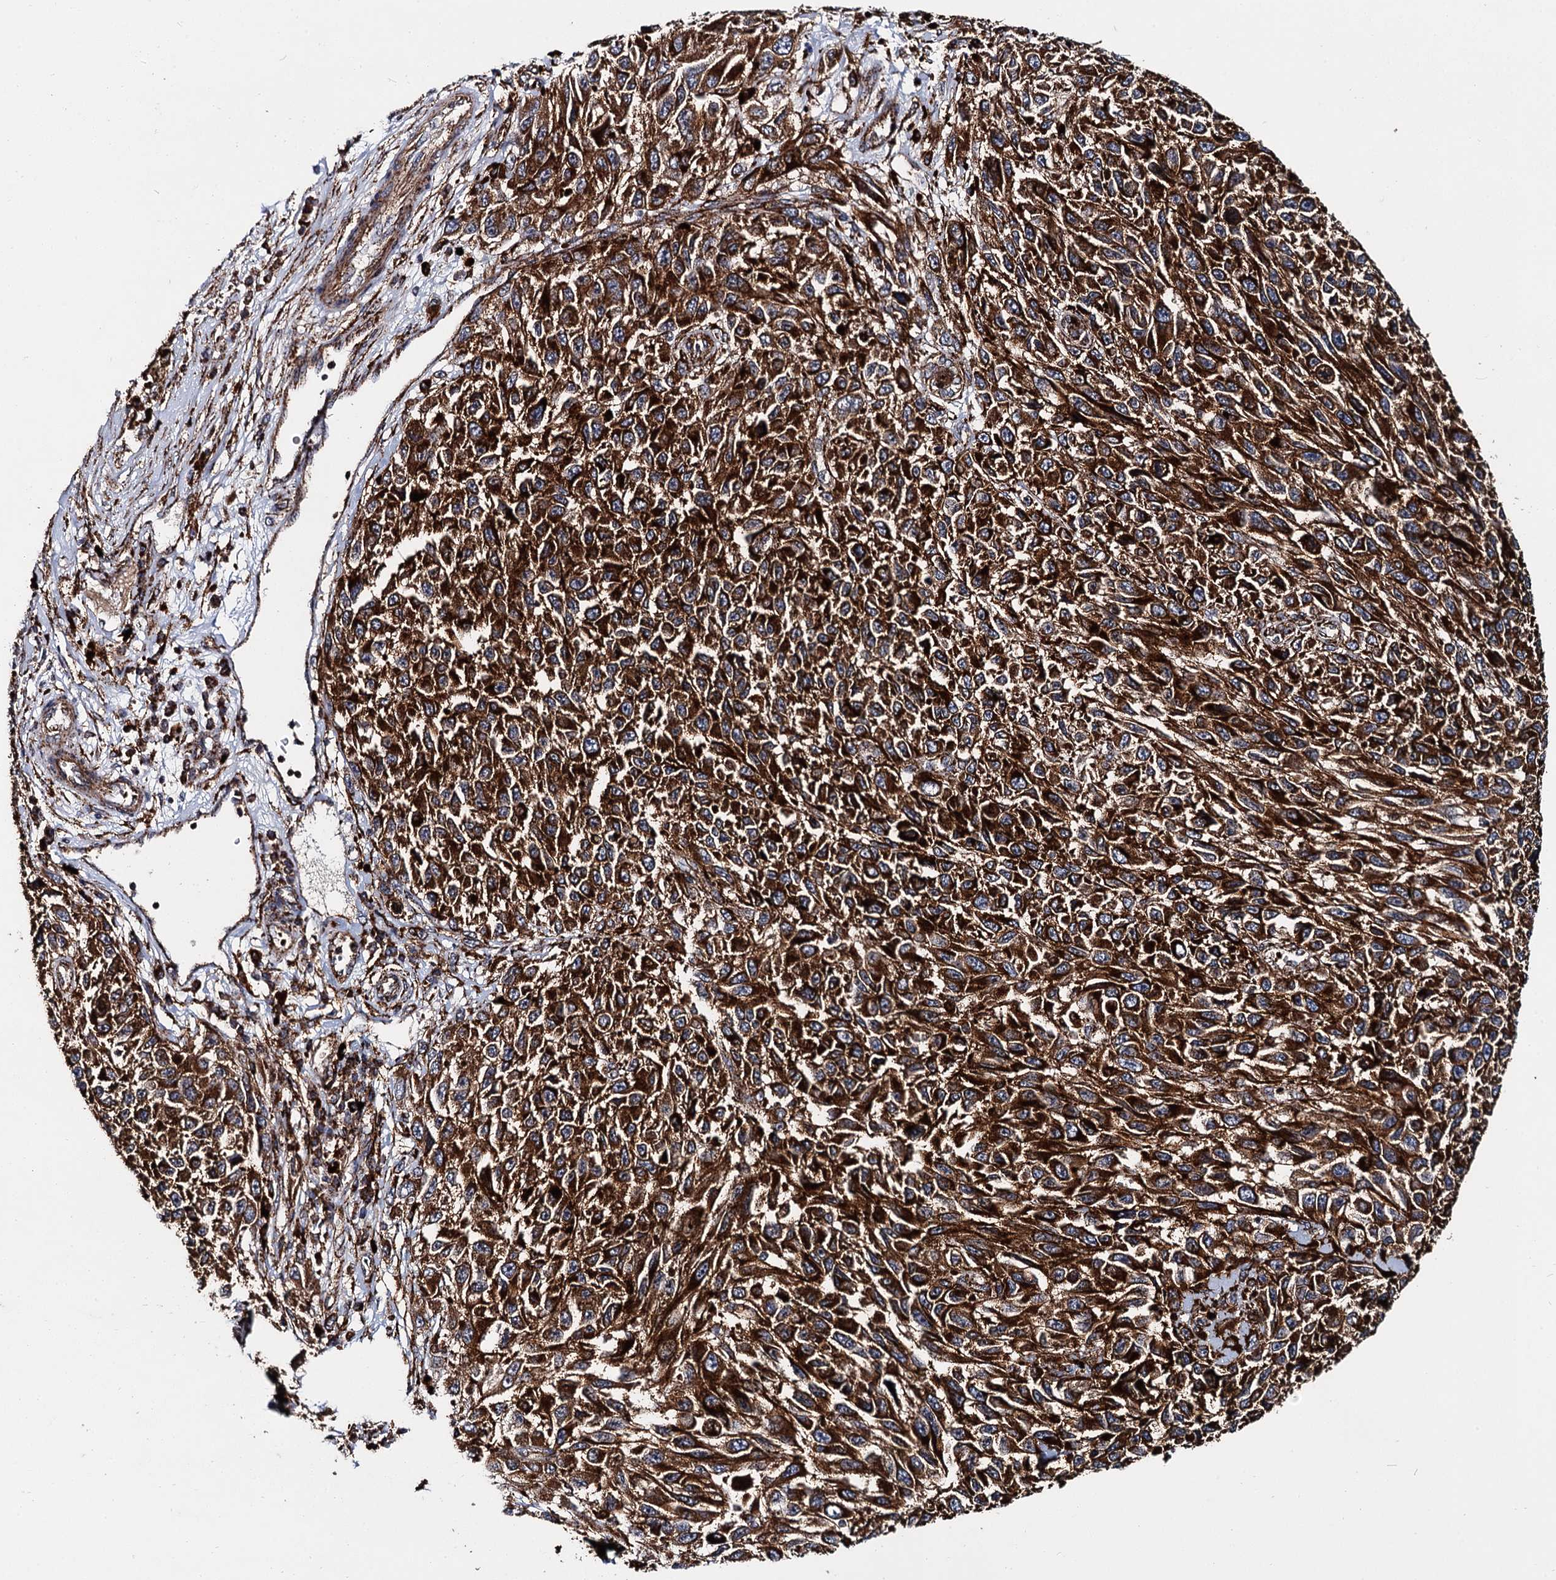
{"staining": {"intensity": "strong", "quantity": ">75%", "location": "cytoplasmic/membranous"}, "tissue": "melanoma", "cell_type": "Tumor cells", "image_type": "cancer", "snomed": [{"axis": "morphology", "description": "Normal tissue, NOS"}, {"axis": "morphology", "description": "Malignant melanoma, NOS"}, {"axis": "topography", "description": "Skin"}], "caption": "Protein expression analysis of human melanoma reveals strong cytoplasmic/membranous positivity in about >75% of tumor cells.", "gene": "GBA1", "patient": {"sex": "female", "age": 96}}